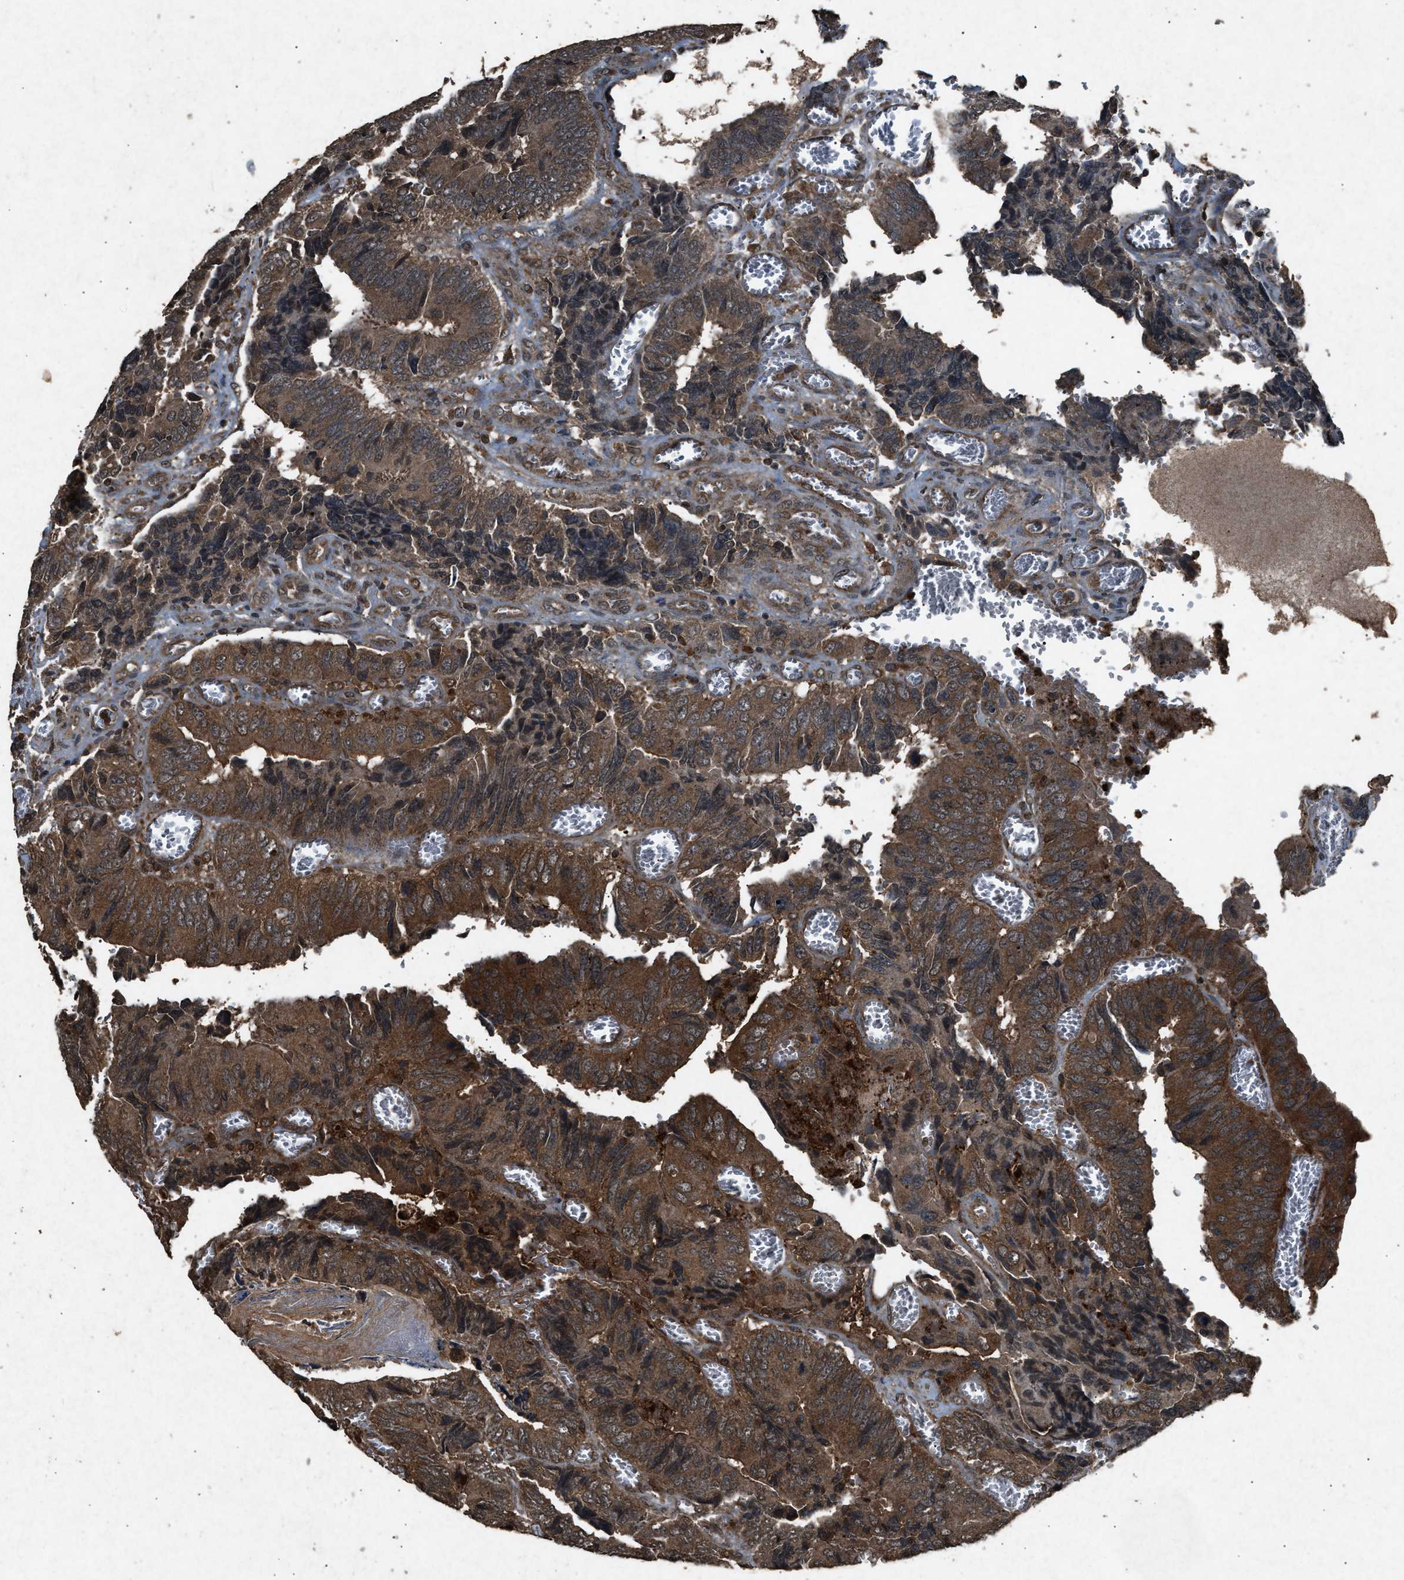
{"staining": {"intensity": "moderate", "quantity": ">75%", "location": "cytoplasmic/membranous"}, "tissue": "colorectal cancer", "cell_type": "Tumor cells", "image_type": "cancer", "snomed": [{"axis": "morphology", "description": "Adenocarcinoma, NOS"}, {"axis": "topography", "description": "Colon"}], "caption": "A high-resolution histopathology image shows immunohistochemistry staining of adenocarcinoma (colorectal), which exhibits moderate cytoplasmic/membranous positivity in approximately >75% of tumor cells. (brown staining indicates protein expression, while blue staining denotes nuclei).", "gene": "OAS1", "patient": {"sex": "male", "age": 72}}